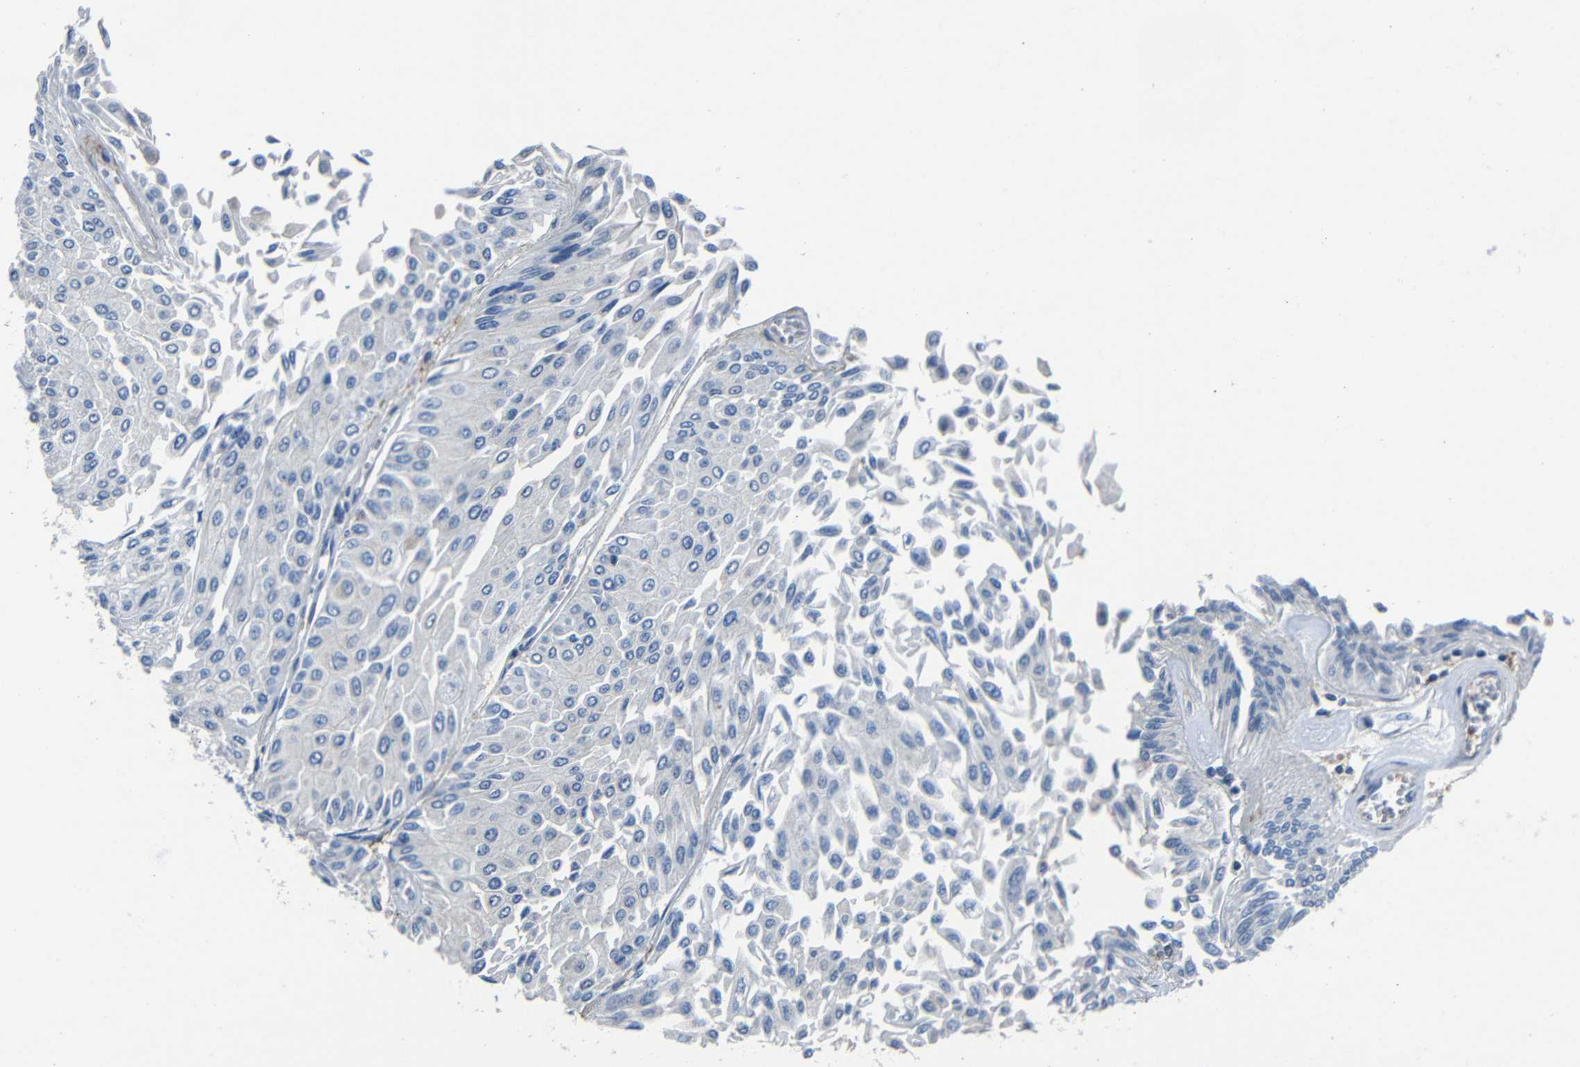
{"staining": {"intensity": "negative", "quantity": "none", "location": "none"}, "tissue": "urothelial cancer", "cell_type": "Tumor cells", "image_type": "cancer", "snomed": [{"axis": "morphology", "description": "Urothelial carcinoma, Low grade"}, {"axis": "topography", "description": "Urinary bladder"}], "caption": "The histopathology image displays no significant positivity in tumor cells of urothelial cancer.", "gene": "GDI1", "patient": {"sex": "male", "age": 67}}